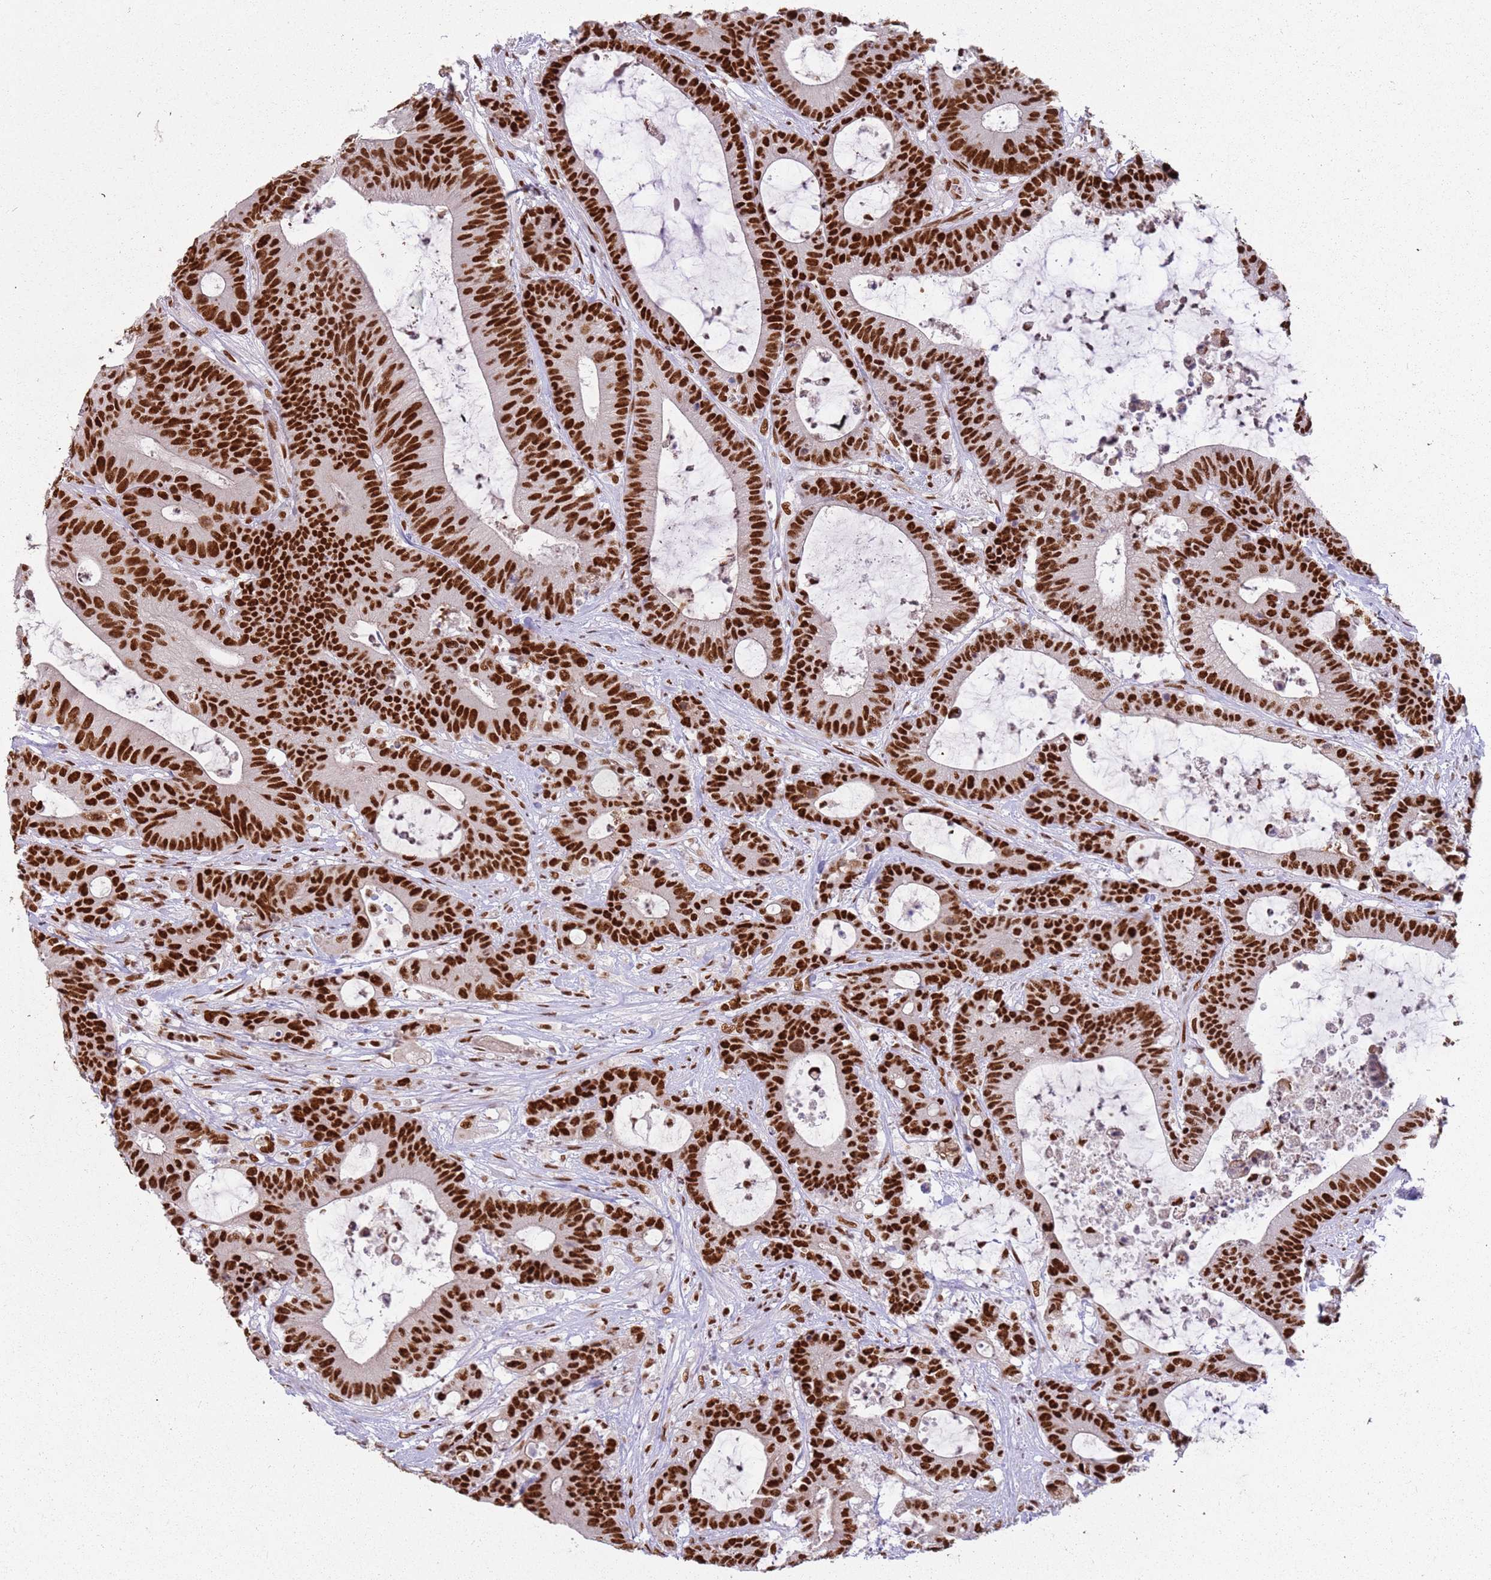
{"staining": {"intensity": "strong", "quantity": ">75%", "location": "nuclear"}, "tissue": "colorectal cancer", "cell_type": "Tumor cells", "image_type": "cancer", "snomed": [{"axis": "morphology", "description": "Adenocarcinoma, NOS"}, {"axis": "topography", "description": "Colon"}], "caption": "Colorectal cancer (adenocarcinoma) stained with a brown dye exhibits strong nuclear positive staining in about >75% of tumor cells.", "gene": "TENT4A", "patient": {"sex": "female", "age": 84}}